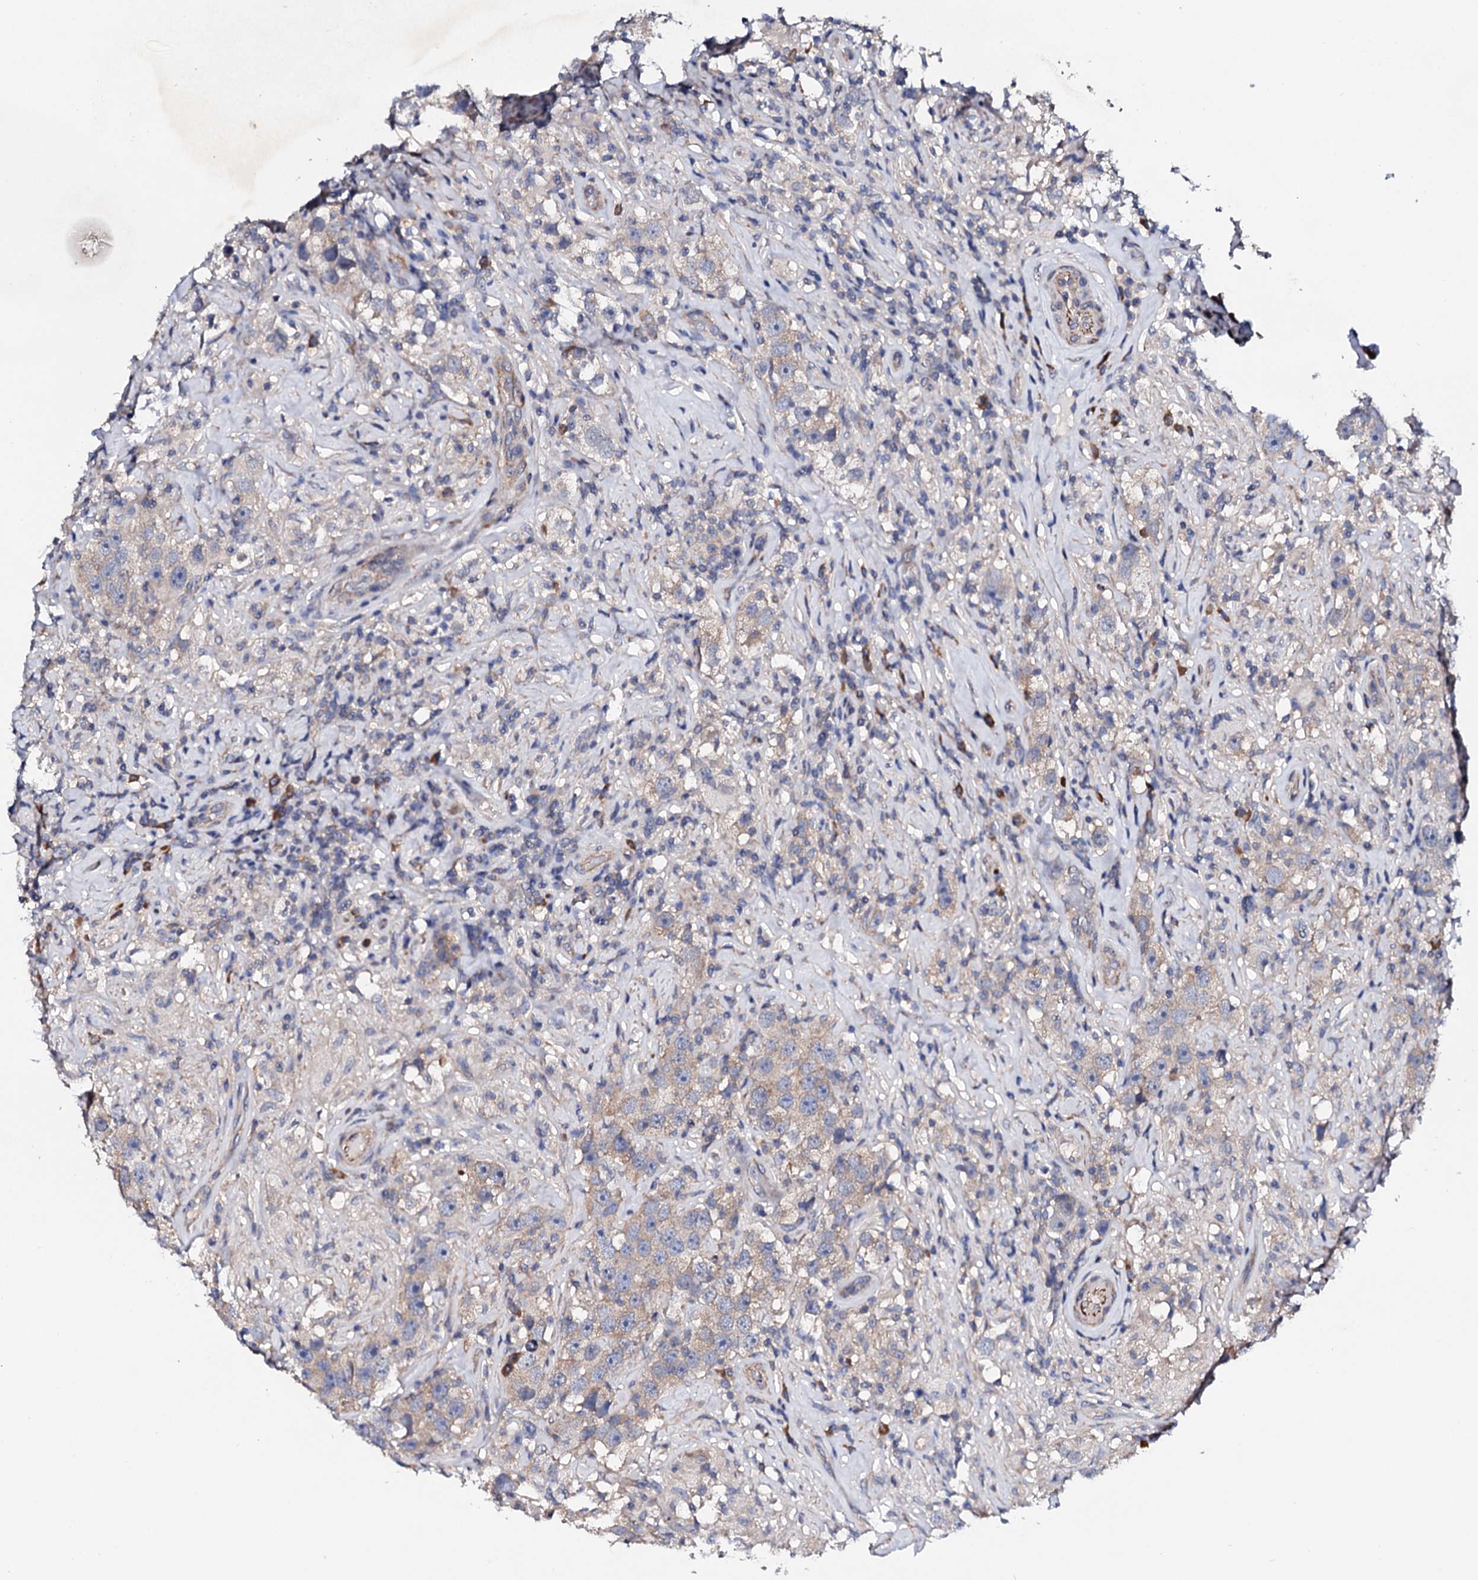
{"staining": {"intensity": "weak", "quantity": "25%-75%", "location": "cytoplasmic/membranous"}, "tissue": "testis cancer", "cell_type": "Tumor cells", "image_type": "cancer", "snomed": [{"axis": "morphology", "description": "Seminoma, NOS"}, {"axis": "topography", "description": "Testis"}], "caption": "Immunohistochemistry (IHC) of testis cancer demonstrates low levels of weak cytoplasmic/membranous staining in about 25%-75% of tumor cells. The staining was performed using DAB to visualize the protein expression in brown, while the nuclei were stained in blue with hematoxylin (Magnification: 20x).", "gene": "NUP58", "patient": {"sex": "male", "age": 49}}